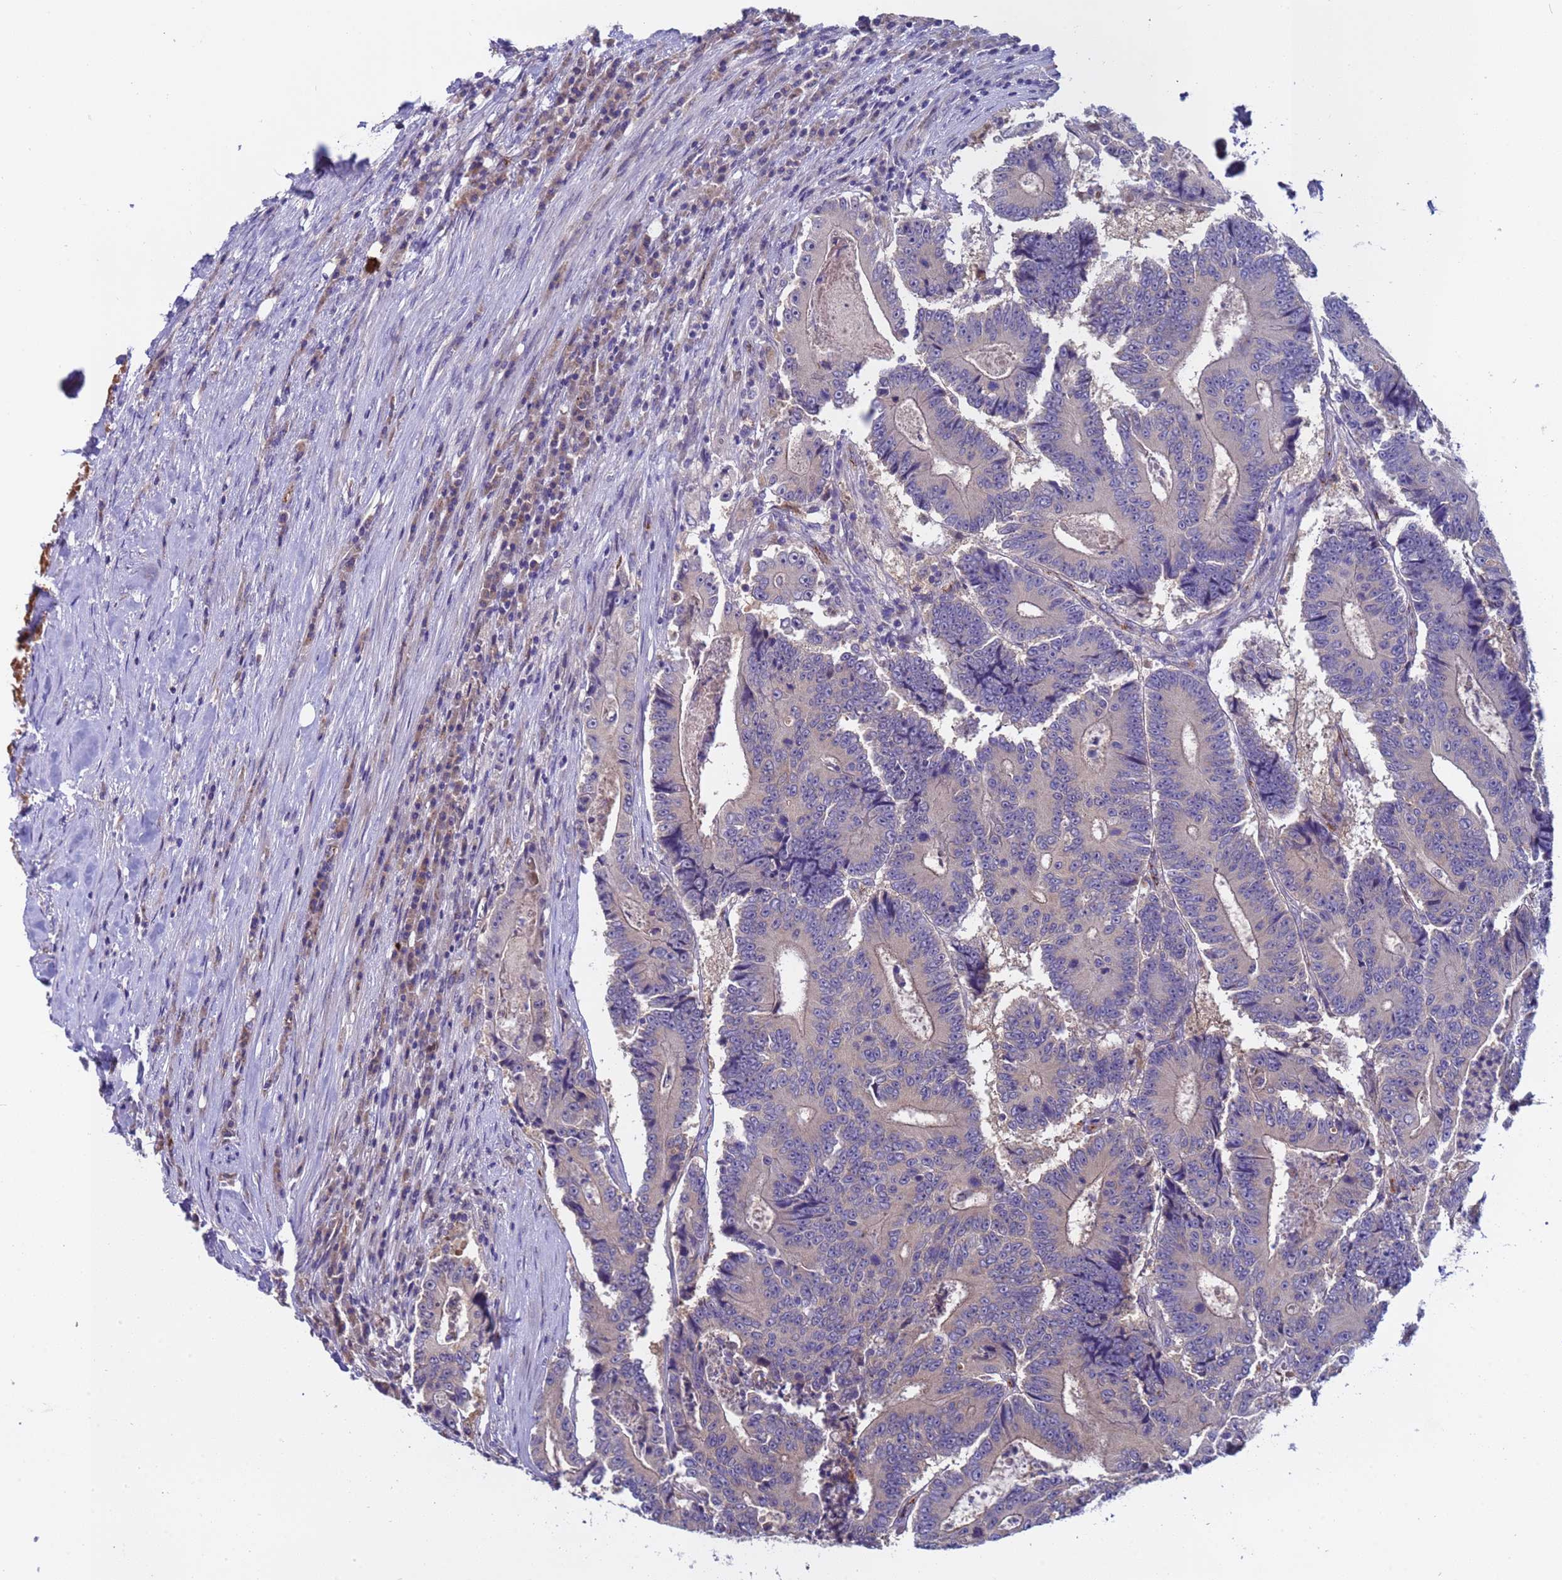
{"staining": {"intensity": "negative", "quantity": "none", "location": "none"}, "tissue": "colorectal cancer", "cell_type": "Tumor cells", "image_type": "cancer", "snomed": [{"axis": "morphology", "description": "Adenocarcinoma, NOS"}, {"axis": "topography", "description": "Colon"}], "caption": "IHC histopathology image of colorectal adenocarcinoma stained for a protein (brown), which demonstrates no expression in tumor cells.", "gene": "ZNF248", "patient": {"sex": "male", "age": 83}}